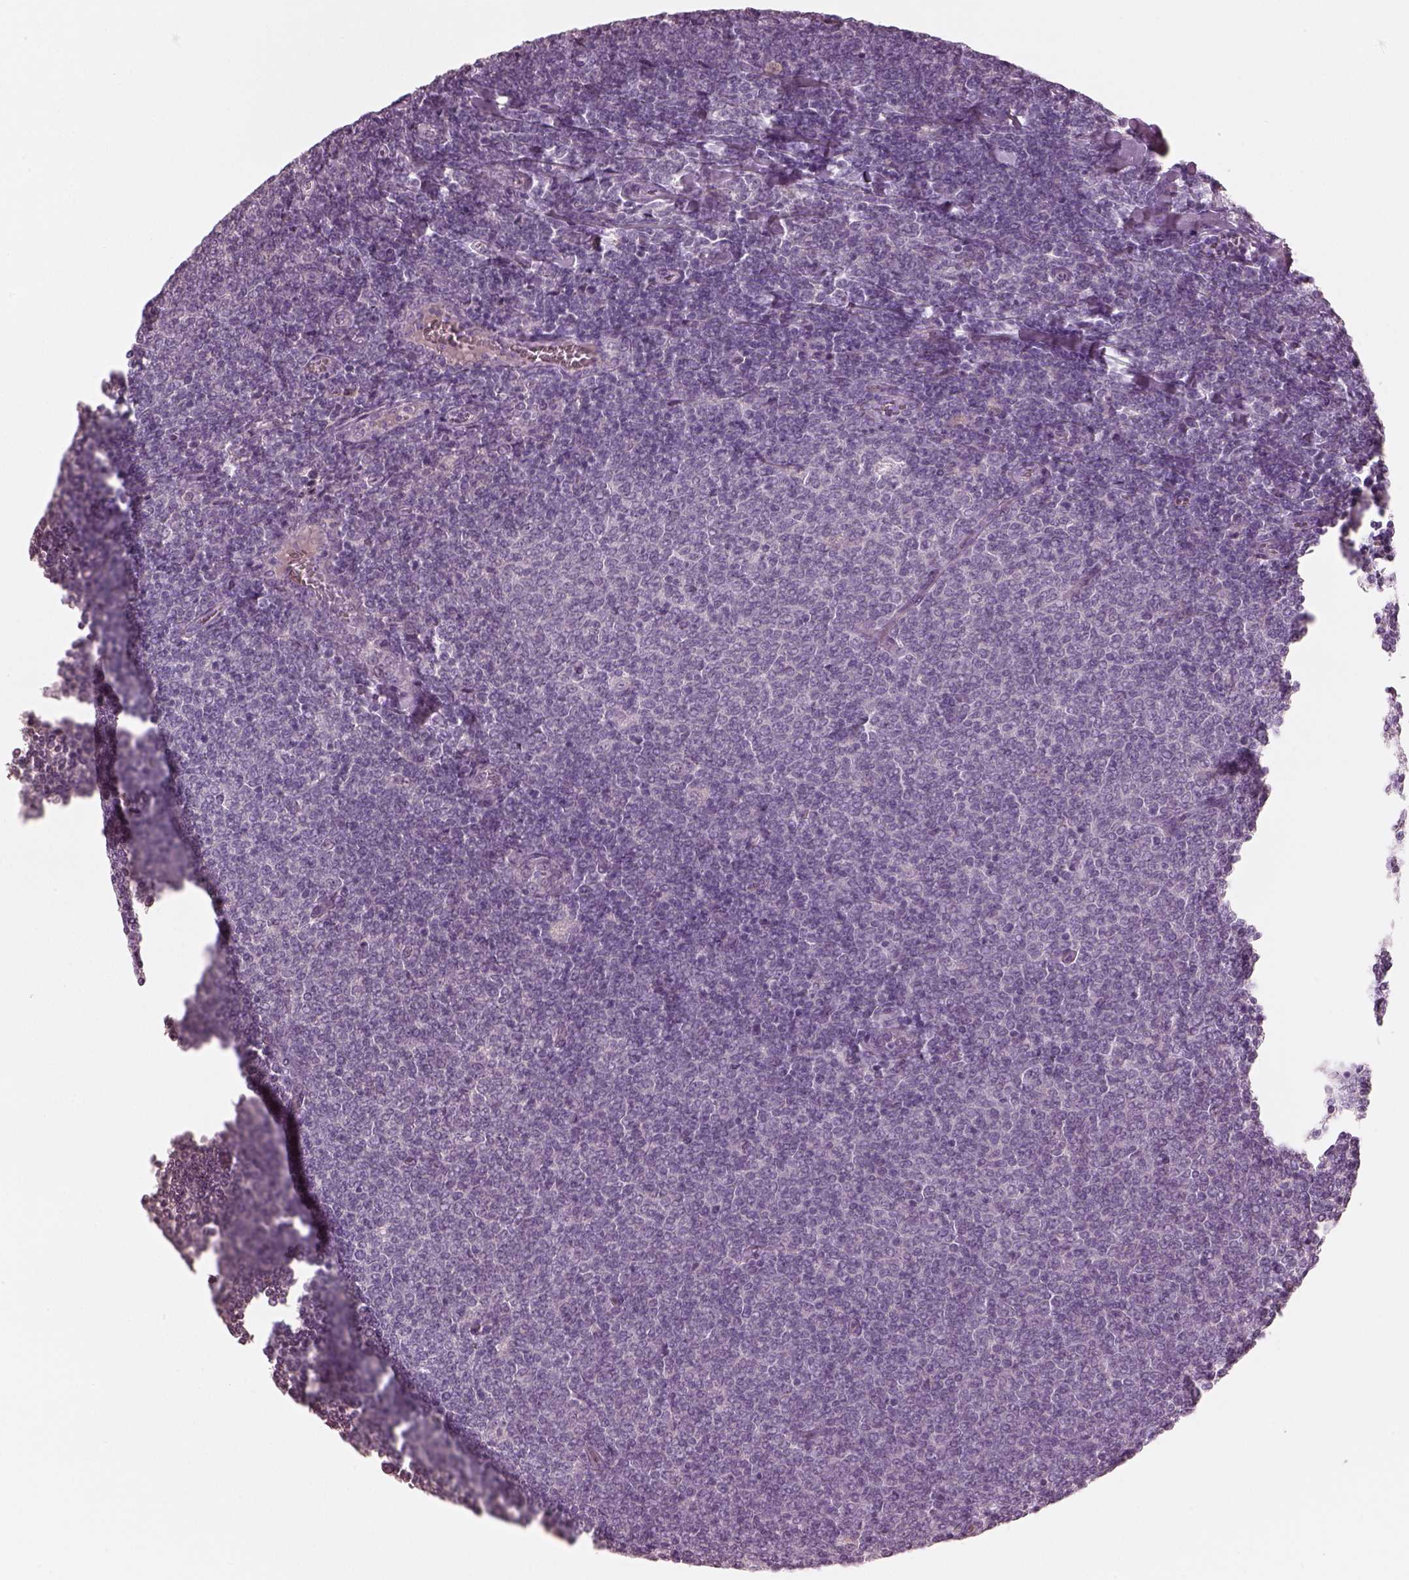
{"staining": {"intensity": "negative", "quantity": "none", "location": "none"}, "tissue": "lymphoma", "cell_type": "Tumor cells", "image_type": "cancer", "snomed": [{"axis": "morphology", "description": "Malignant lymphoma, non-Hodgkin's type, Low grade"}, {"axis": "topography", "description": "Lymph node"}], "caption": "Immunohistochemical staining of human lymphoma demonstrates no significant expression in tumor cells. The staining was performed using DAB (3,3'-diaminobenzidine) to visualize the protein expression in brown, while the nuclei were stained in blue with hematoxylin (Magnification: 20x).", "gene": "RSPH9", "patient": {"sex": "male", "age": 52}}